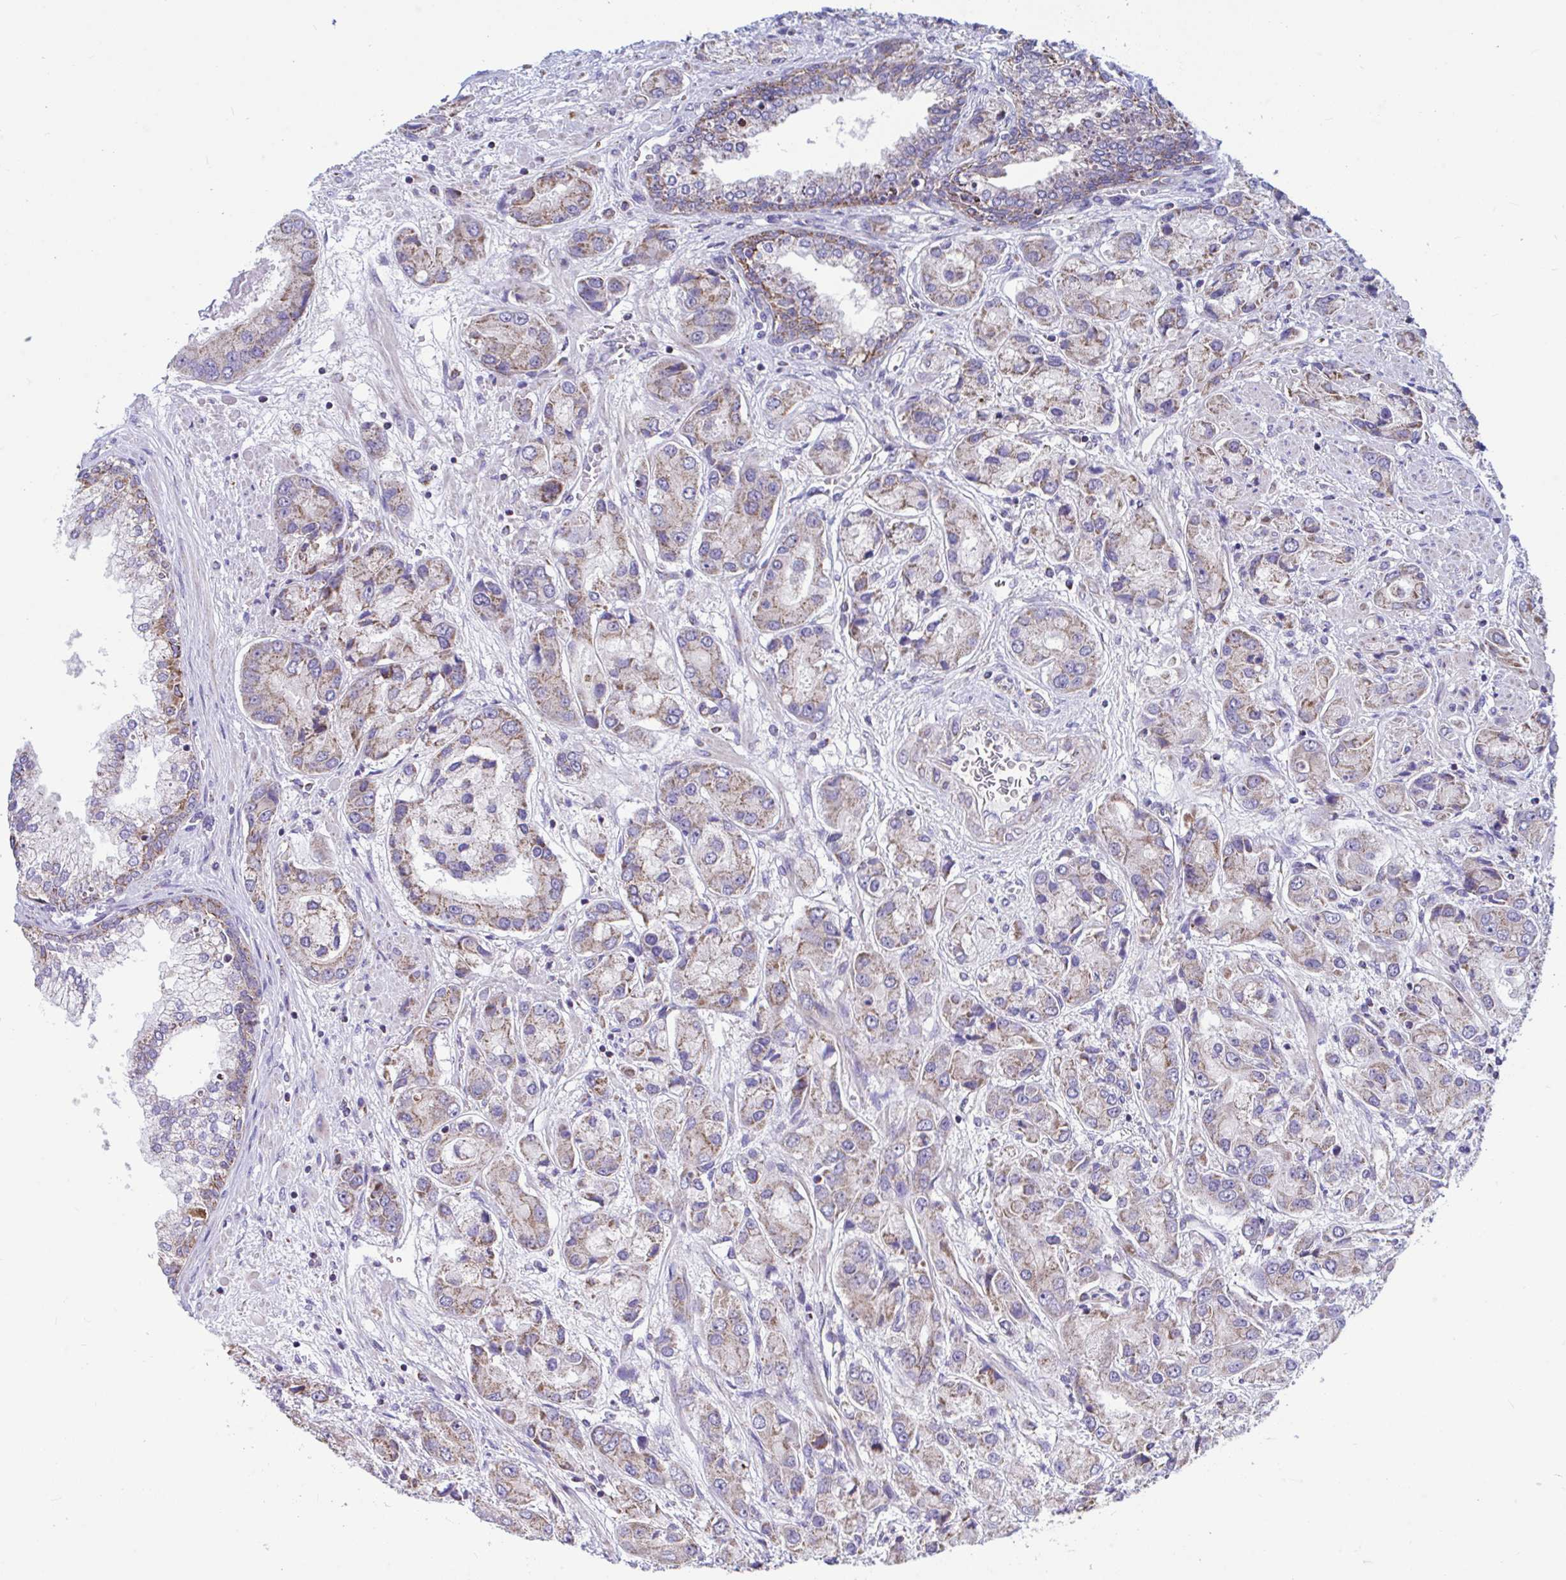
{"staining": {"intensity": "moderate", "quantity": ">75%", "location": "cytoplasmic/membranous"}, "tissue": "prostate cancer", "cell_type": "Tumor cells", "image_type": "cancer", "snomed": [{"axis": "morphology", "description": "Adenocarcinoma, High grade"}, {"axis": "topography", "description": "Prostate"}], "caption": "Immunohistochemistry (IHC) (DAB) staining of prostate adenocarcinoma (high-grade) exhibits moderate cytoplasmic/membranous protein positivity in about >75% of tumor cells.", "gene": "OR13A1", "patient": {"sex": "male", "age": 67}}